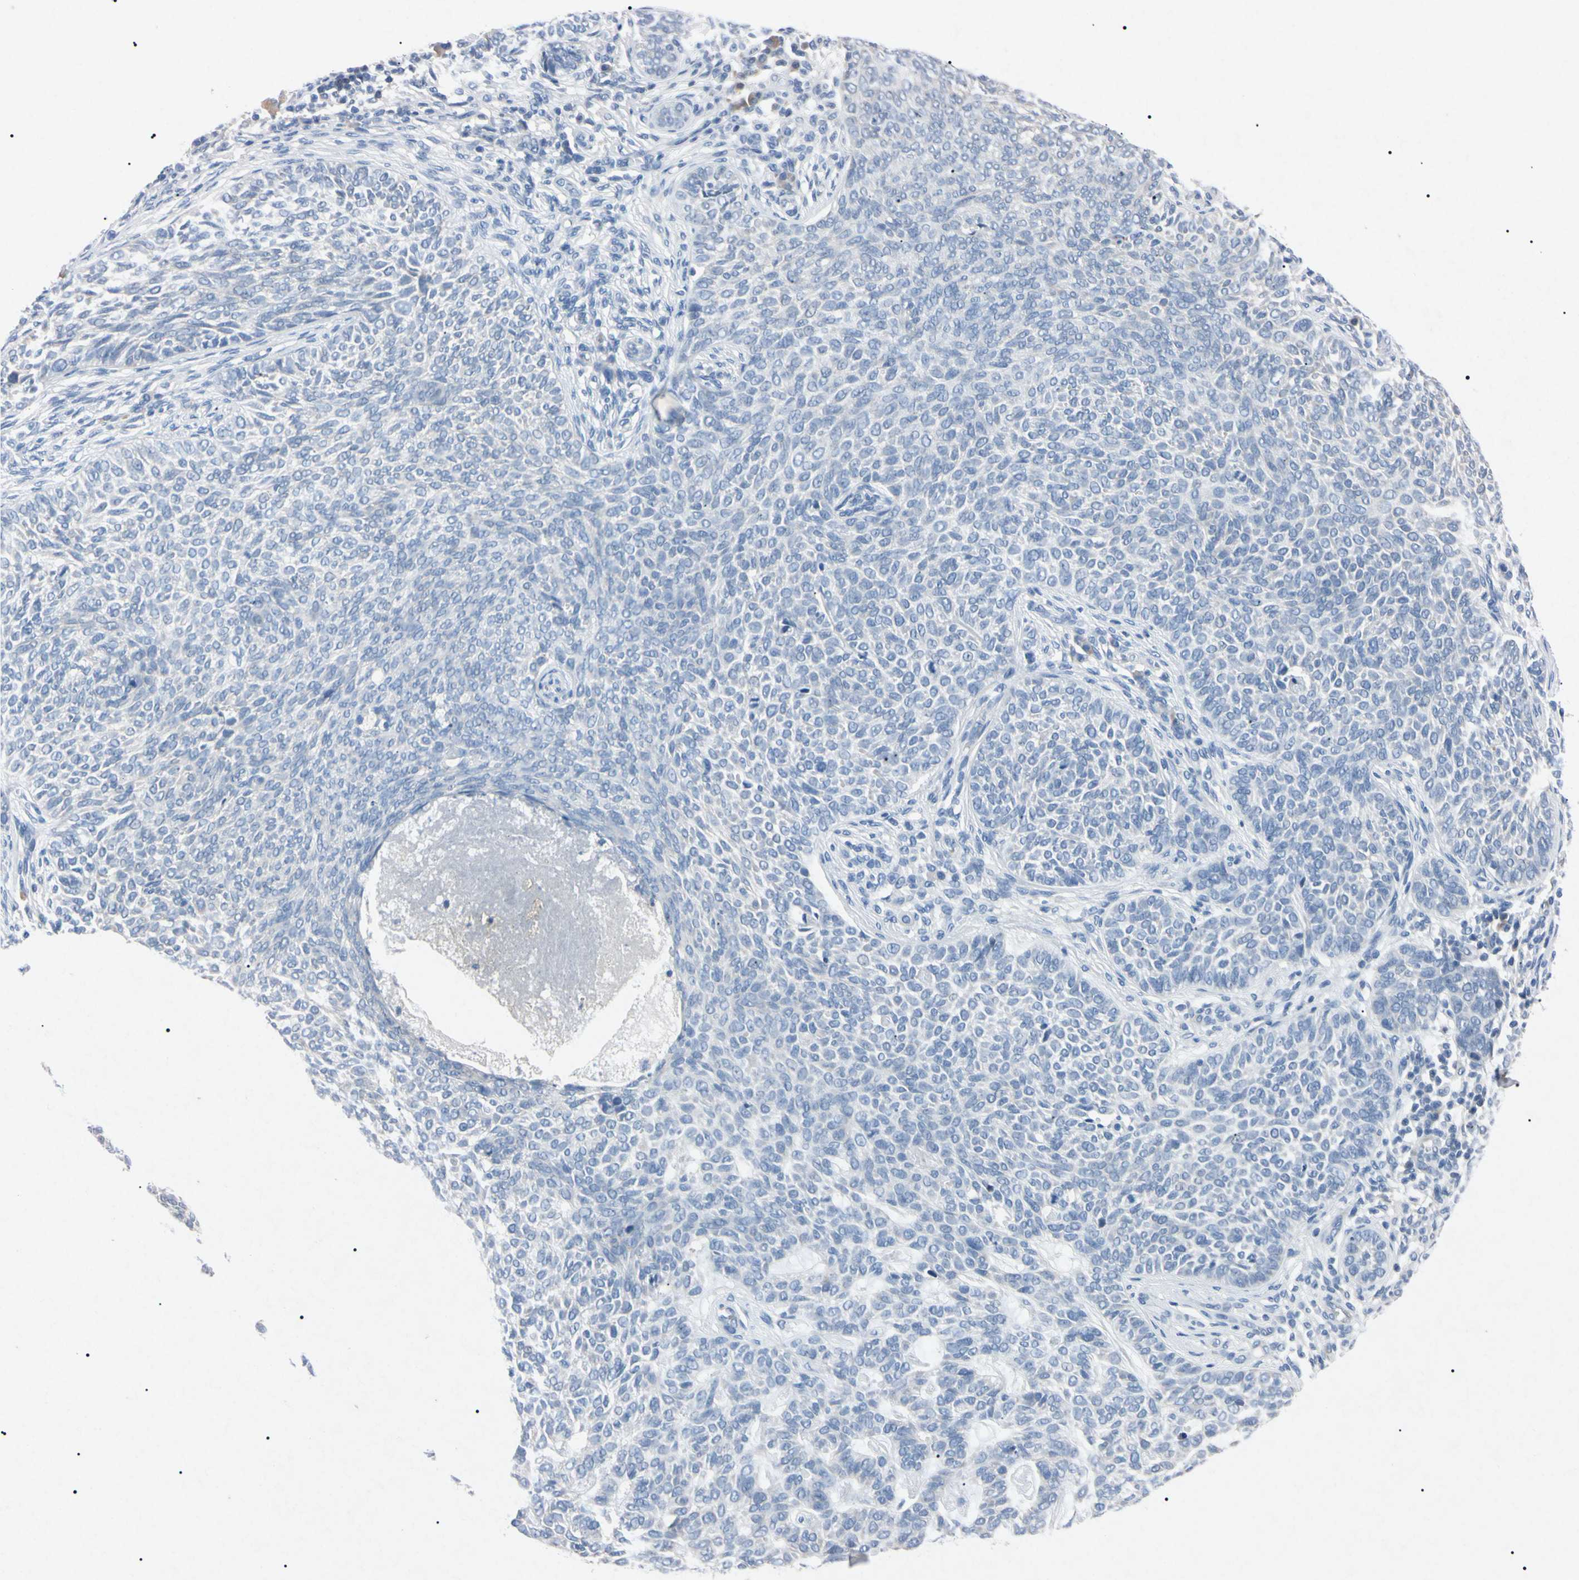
{"staining": {"intensity": "negative", "quantity": "none", "location": "none"}, "tissue": "skin cancer", "cell_type": "Tumor cells", "image_type": "cancer", "snomed": [{"axis": "morphology", "description": "Basal cell carcinoma"}, {"axis": "topography", "description": "Skin"}], "caption": "Immunohistochemistry (IHC) of skin cancer shows no staining in tumor cells. Nuclei are stained in blue.", "gene": "ELN", "patient": {"sex": "male", "age": 87}}